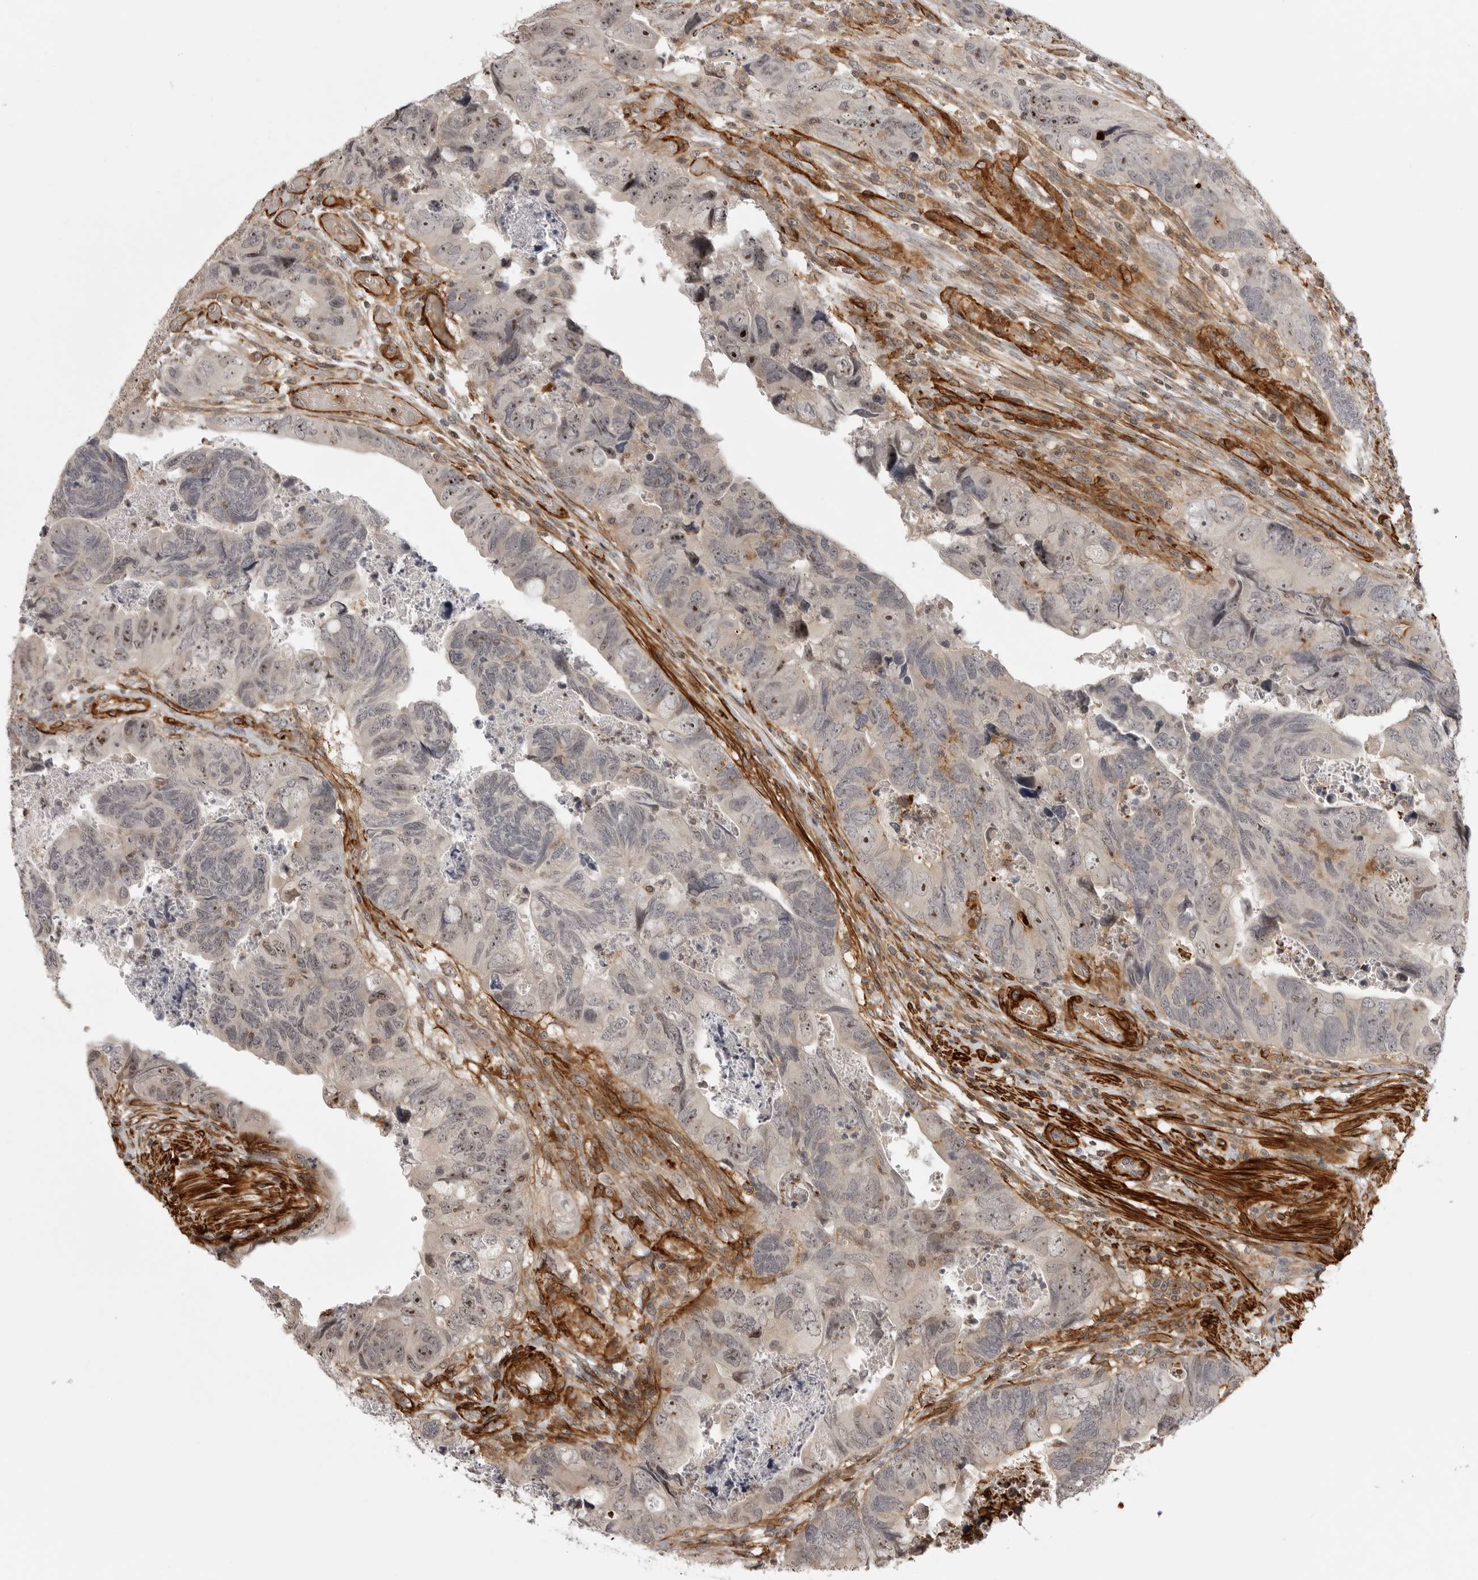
{"staining": {"intensity": "moderate", "quantity": "<25%", "location": "nuclear"}, "tissue": "colorectal cancer", "cell_type": "Tumor cells", "image_type": "cancer", "snomed": [{"axis": "morphology", "description": "Adenocarcinoma, NOS"}, {"axis": "topography", "description": "Rectum"}], "caption": "A high-resolution histopathology image shows immunohistochemistry staining of colorectal adenocarcinoma, which reveals moderate nuclear expression in approximately <25% of tumor cells. Using DAB (3,3'-diaminobenzidine) (brown) and hematoxylin (blue) stains, captured at high magnification using brightfield microscopy.", "gene": "TUT4", "patient": {"sex": "male", "age": 63}}